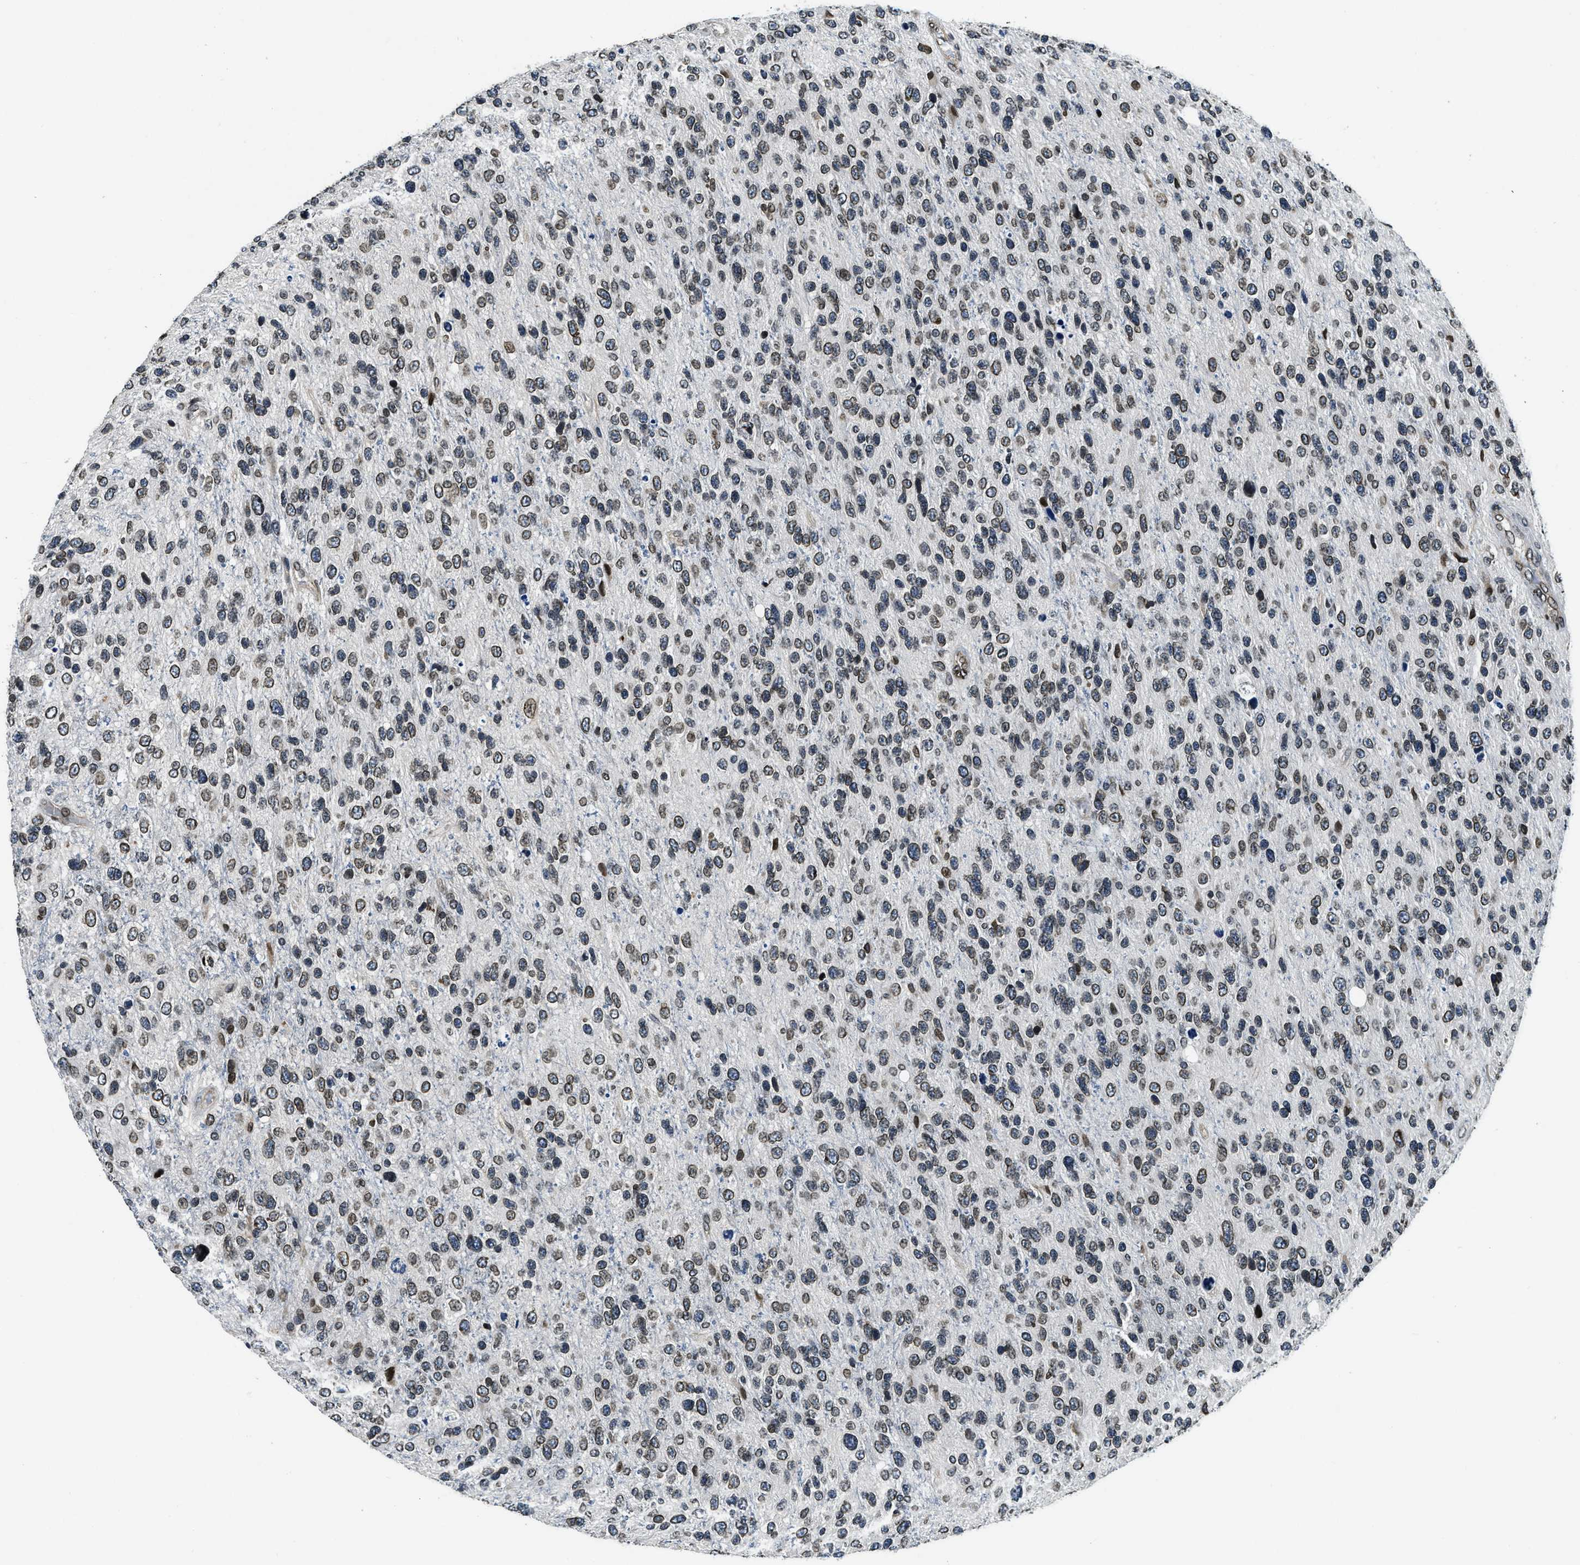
{"staining": {"intensity": "weak", "quantity": ">75%", "location": "nuclear"}, "tissue": "glioma", "cell_type": "Tumor cells", "image_type": "cancer", "snomed": [{"axis": "morphology", "description": "Glioma, malignant, High grade"}, {"axis": "topography", "description": "Brain"}], "caption": "Immunohistochemical staining of human malignant glioma (high-grade) demonstrates weak nuclear protein expression in approximately >75% of tumor cells.", "gene": "ZC3HC1", "patient": {"sex": "female", "age": 58}}